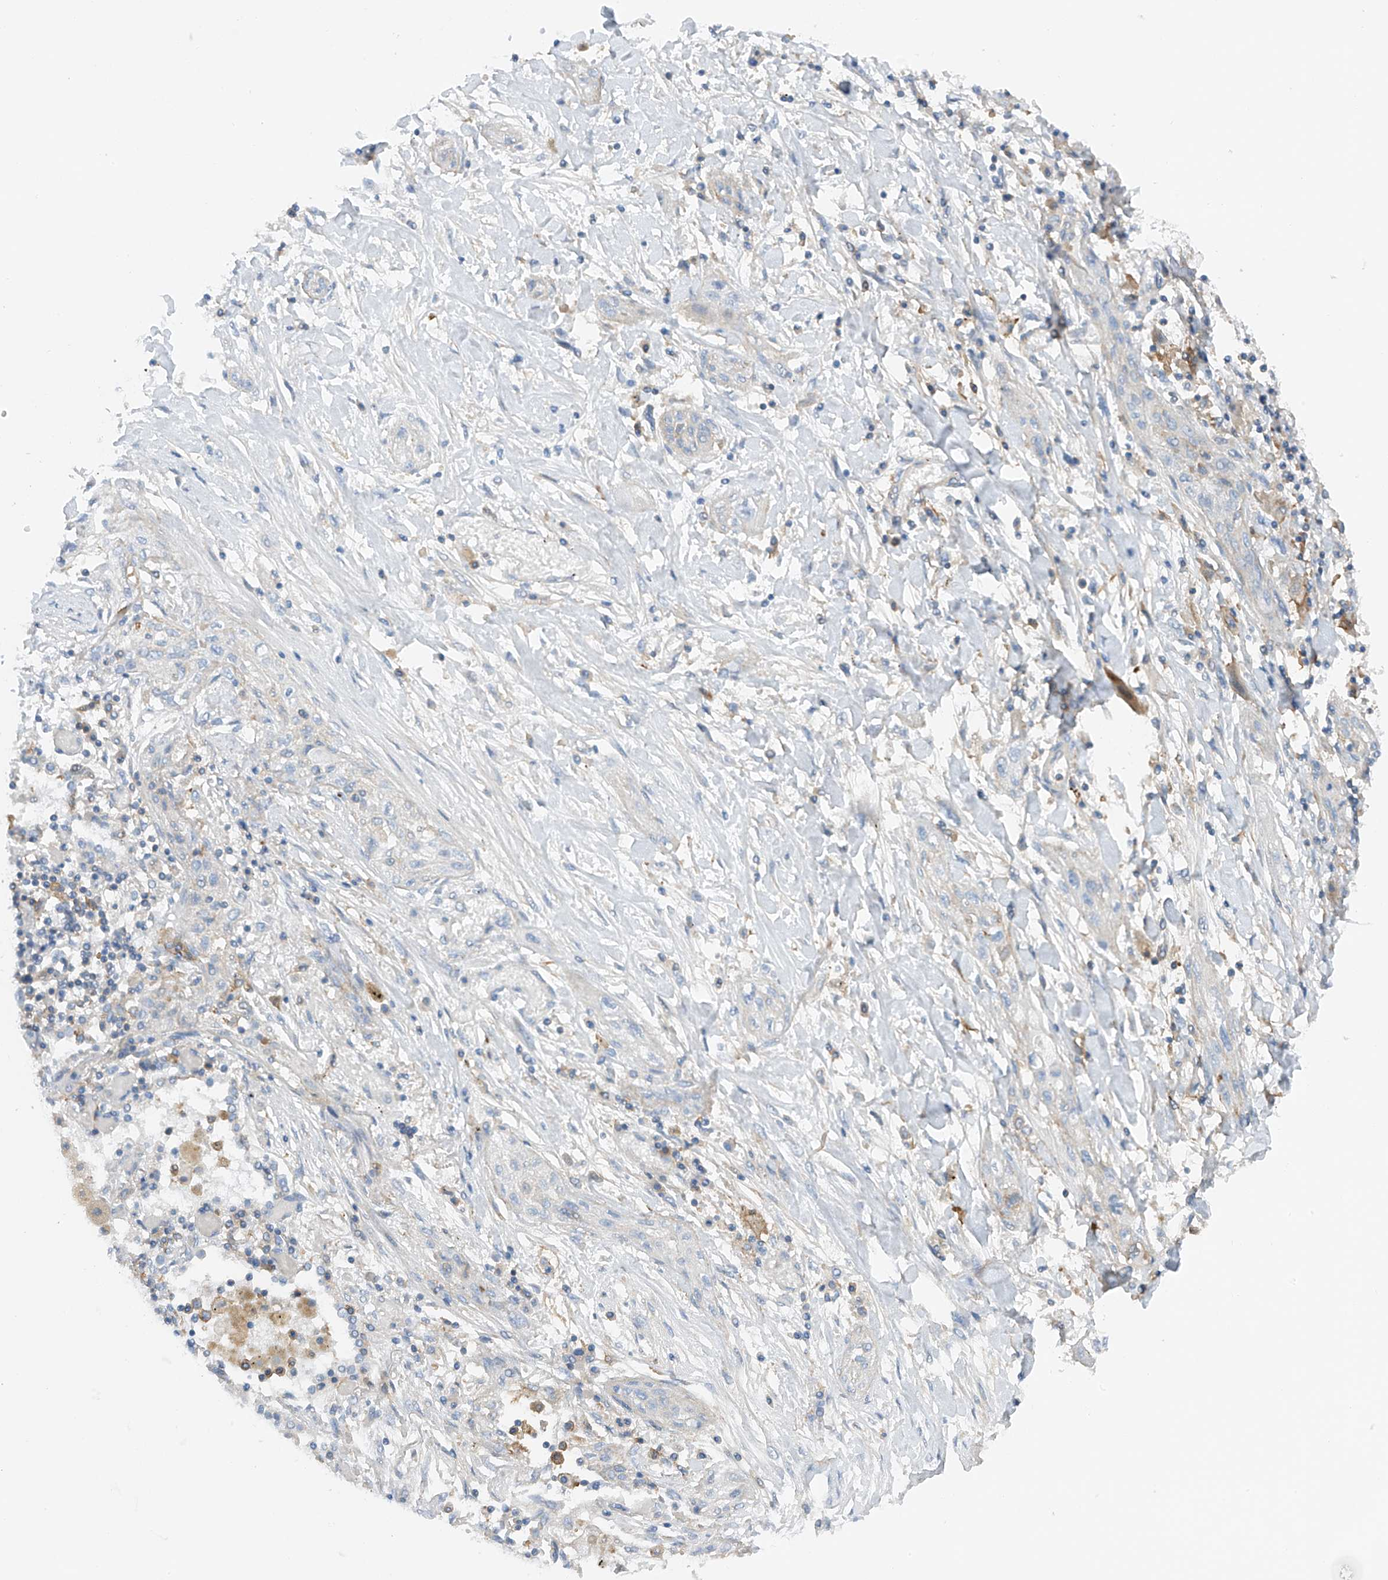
{"staining": {"intensity": "negative", "quantity": "none", "location": "none"}, "tissue": "lung cancer", "cell_type": "Tumor cells", "image_type": "cancer", "snomed": [{"axis": "morphology", "description": "Squamous cell carcinoma, NOS"}, {"axis": "topography", "description": "Lung"}], "caption": "An immunohistochemistry (IHC) micrograph of lung cancer (squamous cell carcinoma) is shown. There is no staining in tumor cells of lung cancer (squamous cell carcinoma).", "gene": "NALCN", "patient": {"sex": "female", "age": 47}}